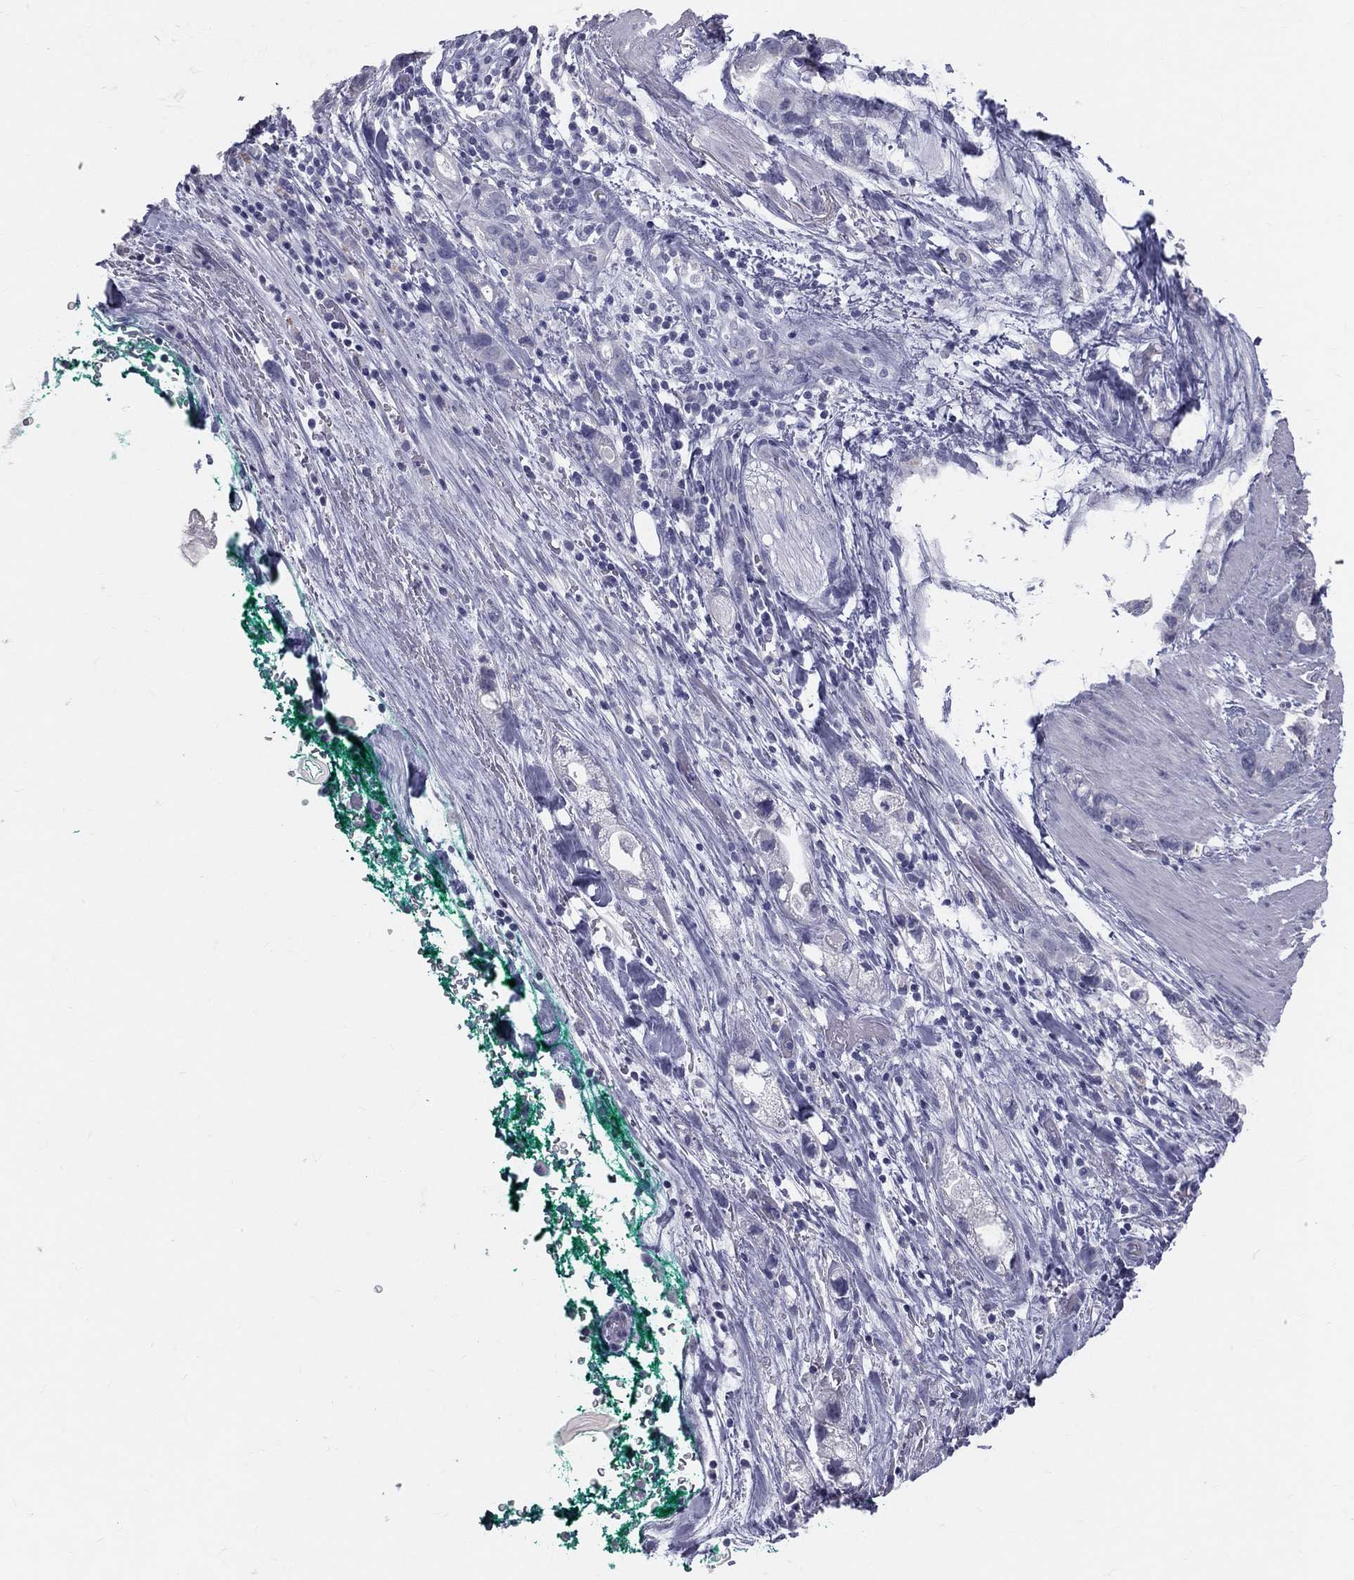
{"staining": {"intensity": "negative", "quantity": "none", "location": "none"}, "tissue": "stomach cancer", "cell_type": "Tumor cells", "image_type": "cancer", "snomed": [{"axis": "morphology", "description": "Adenocarcinoma, NOS"}, {"axis": "topography", "description": "Stomach"}], "caption": "IHC of stomach cancer (adenocarcinoma) displays no staining in tumor cells.", "gene": "TFPI2", "patient": {"sex": "male", "age": 63}}